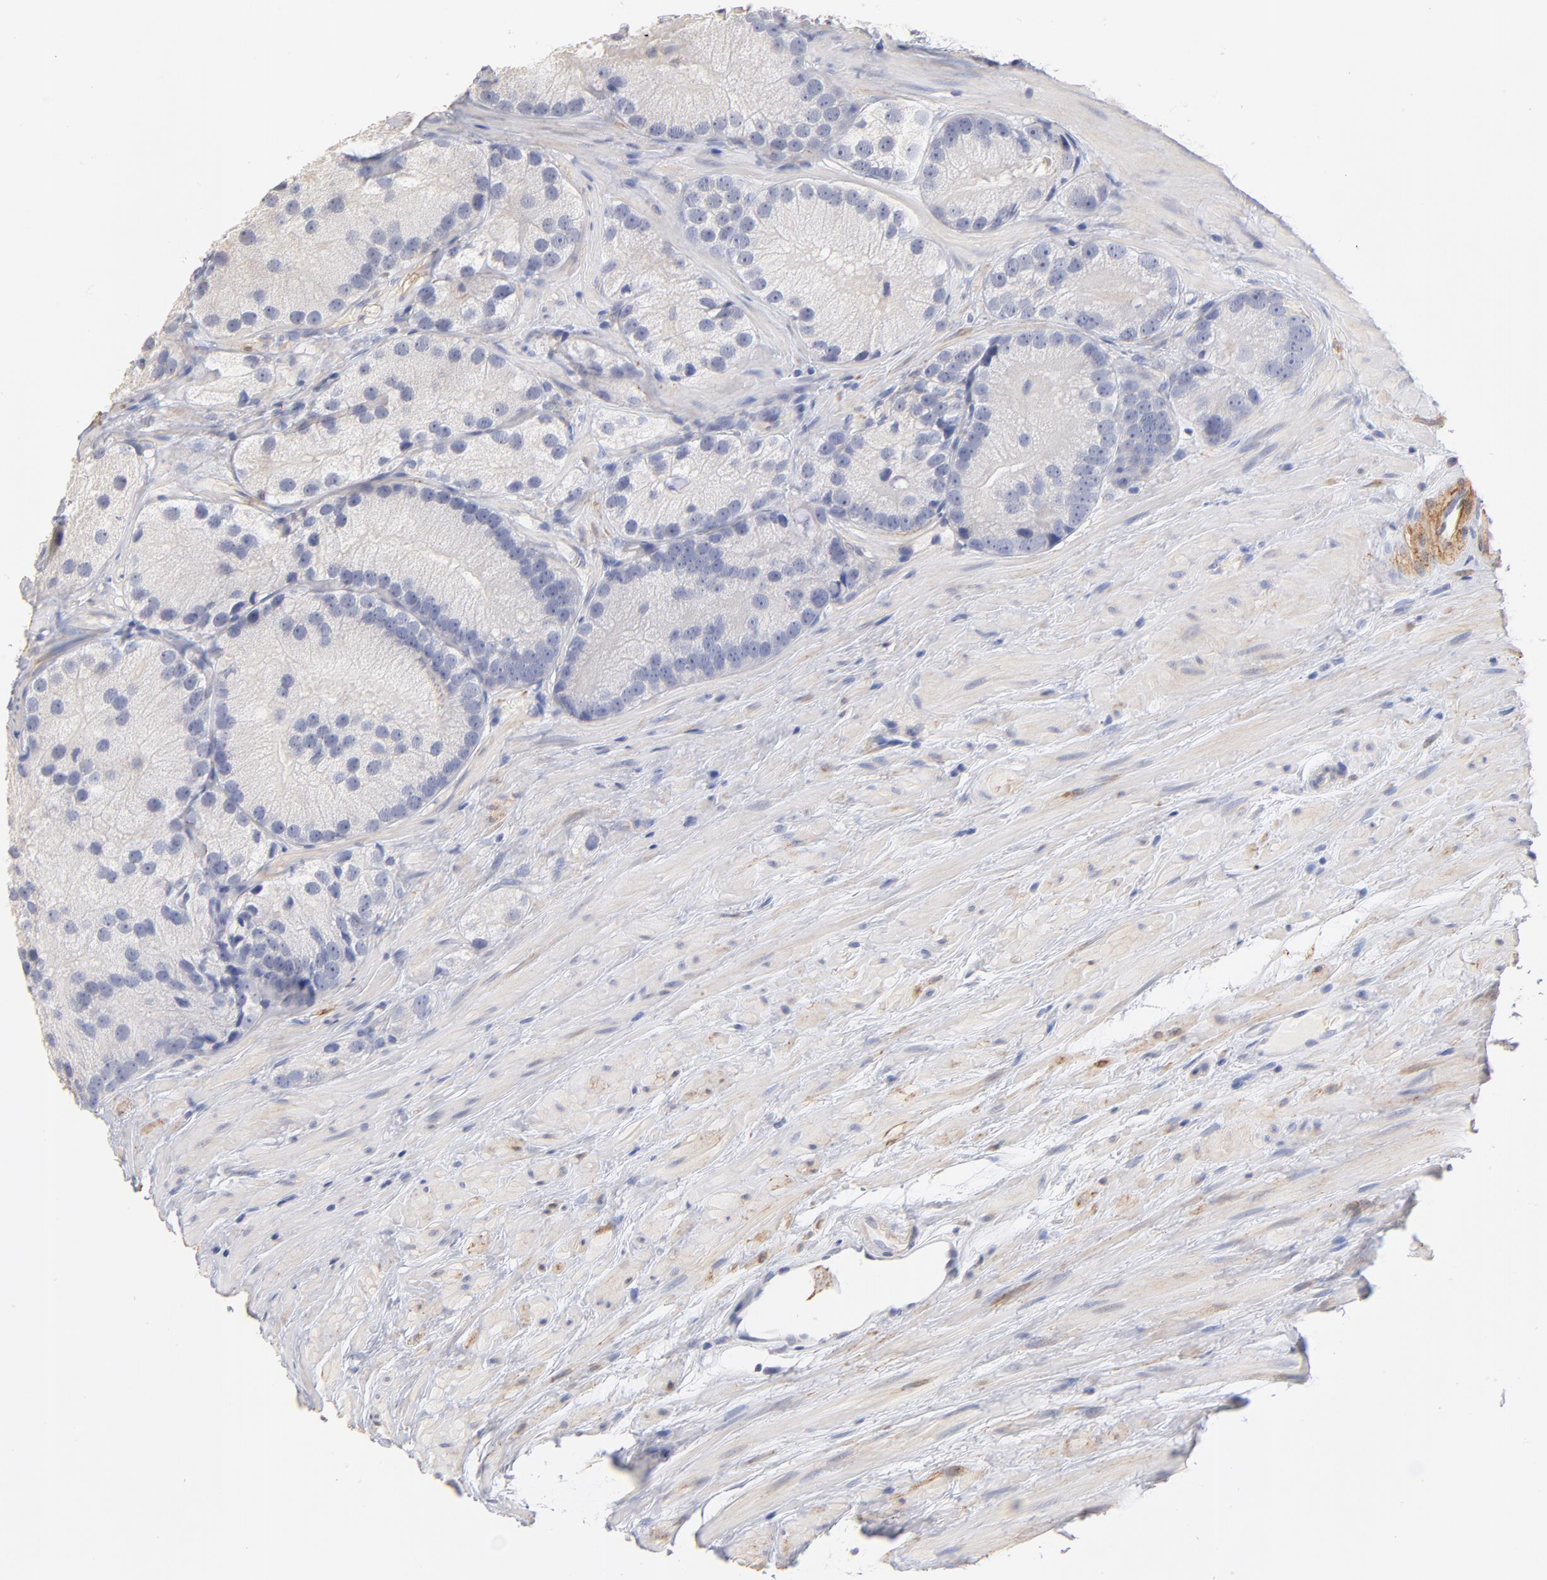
{"staining": {"intensity": "negative", "quantity": "none", "location": "none"}, "tissue": "prostate cancer", "cell_type": "Tumor cells", "image_type": "cancer", "snomed": [{"axis": "morphology", "description": "Adenocarcinoma, Low grade"}, {"axis": "topography", "description": "Prostate"}], "caption": "The micrograph demonstrates no staining of tumor cells in prostate low-grade adenocarcinoma.", "gene": "ITGA8", "patient": {"sex": "male", "age": 69}}